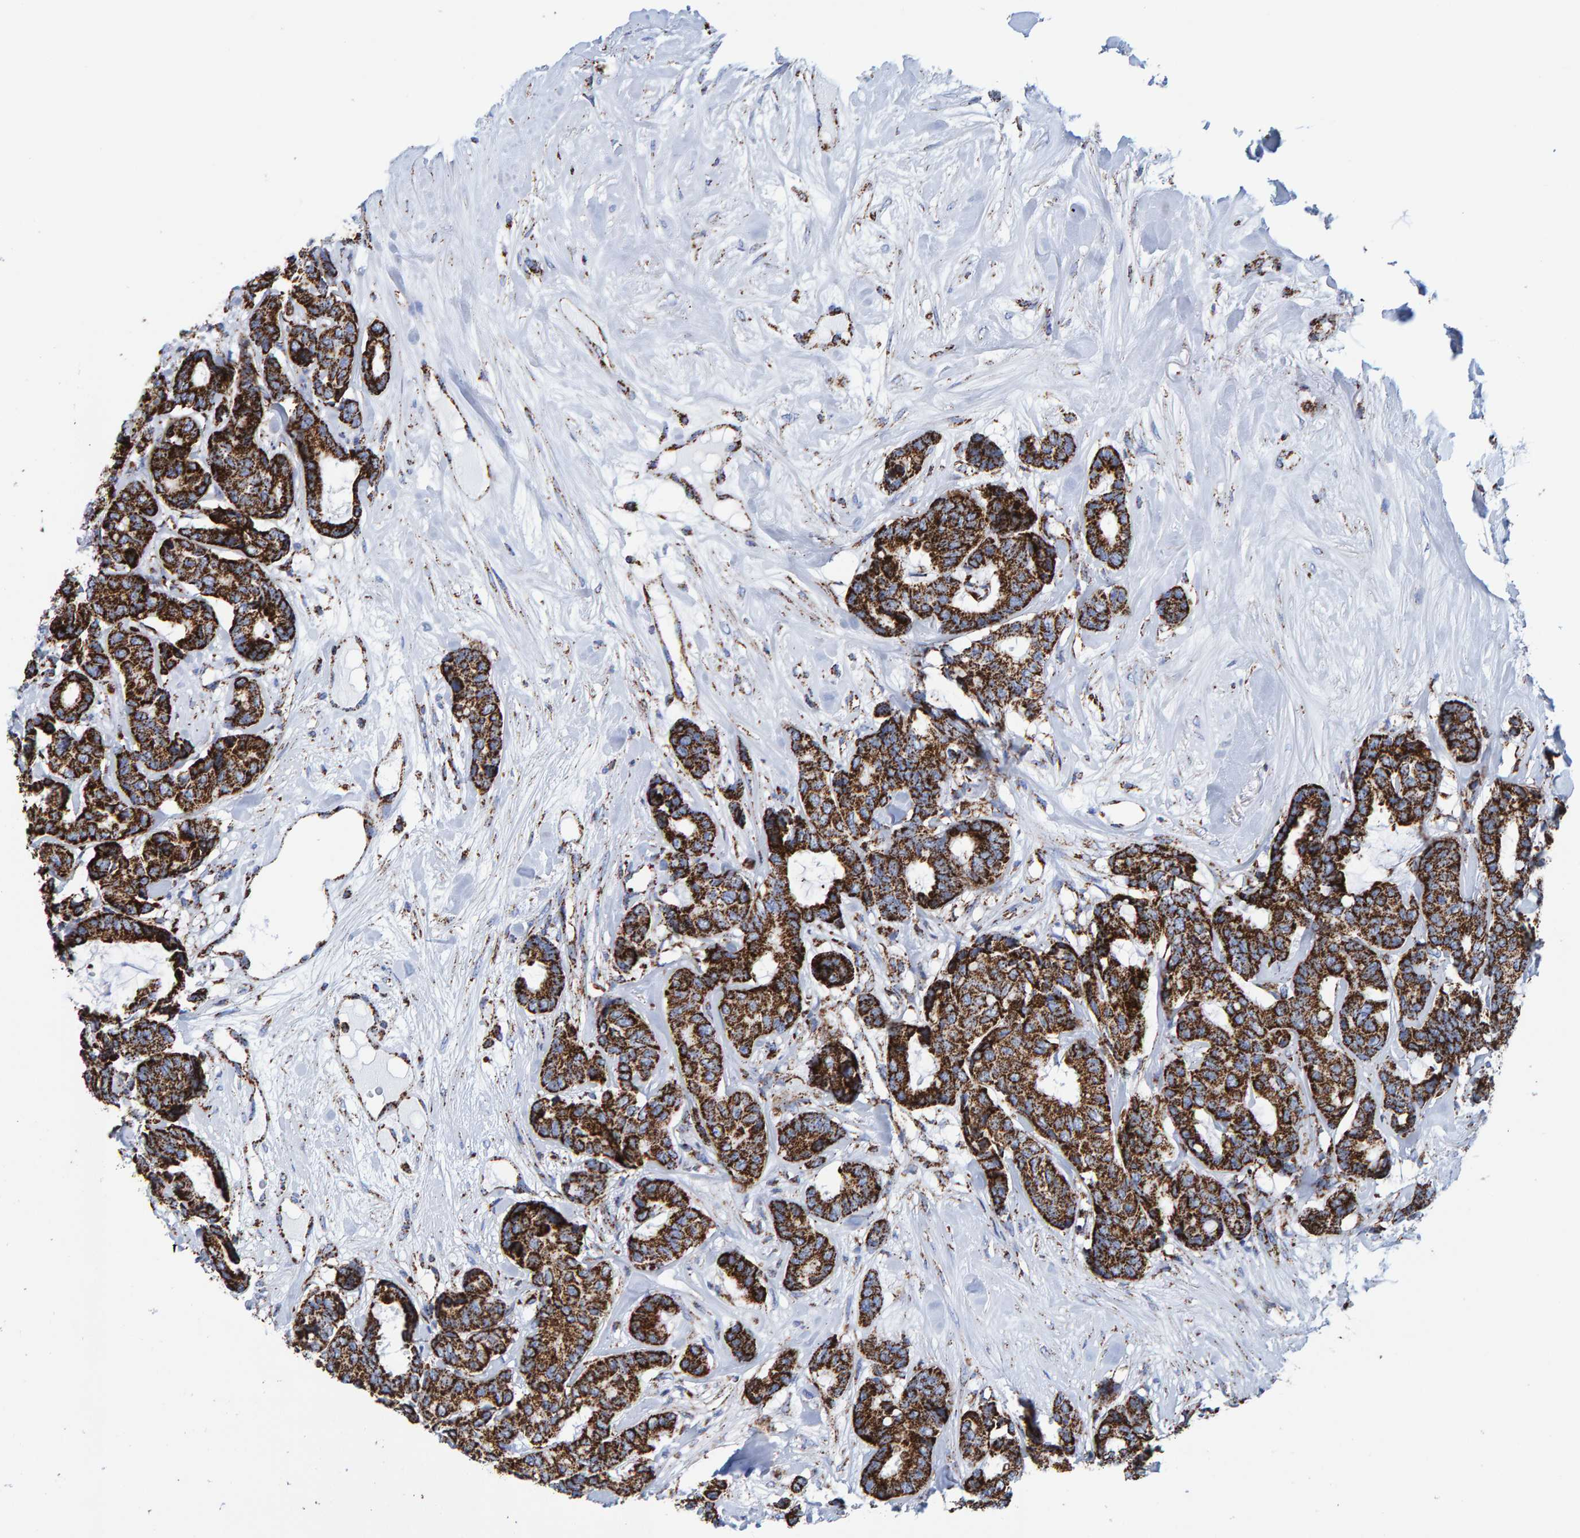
{"staining": {"intensity": "strong", "quantity": ">75%", "location": "cytoplasmic/membranous"}, "tissue": "breast cancer", "cell_type": "Tumor cells", "image_type": "cancer", "snomed": [{"axis": "morphology", "description": "Duct carcinoma"}, {"axis": "topography", "description": "Breast"}], "caption": "Breast cancer (intraductal carcinoma) was stained to show a protein in brown. There is high levels of strong cytoplasmic/membranous positivity in about >75% of tumor cells. (brown staining indicates protein expression, while blue staining denotes nuclei).", "gene": "ENSG00000262660", "patient": {"sex": "female", "age": 87}}